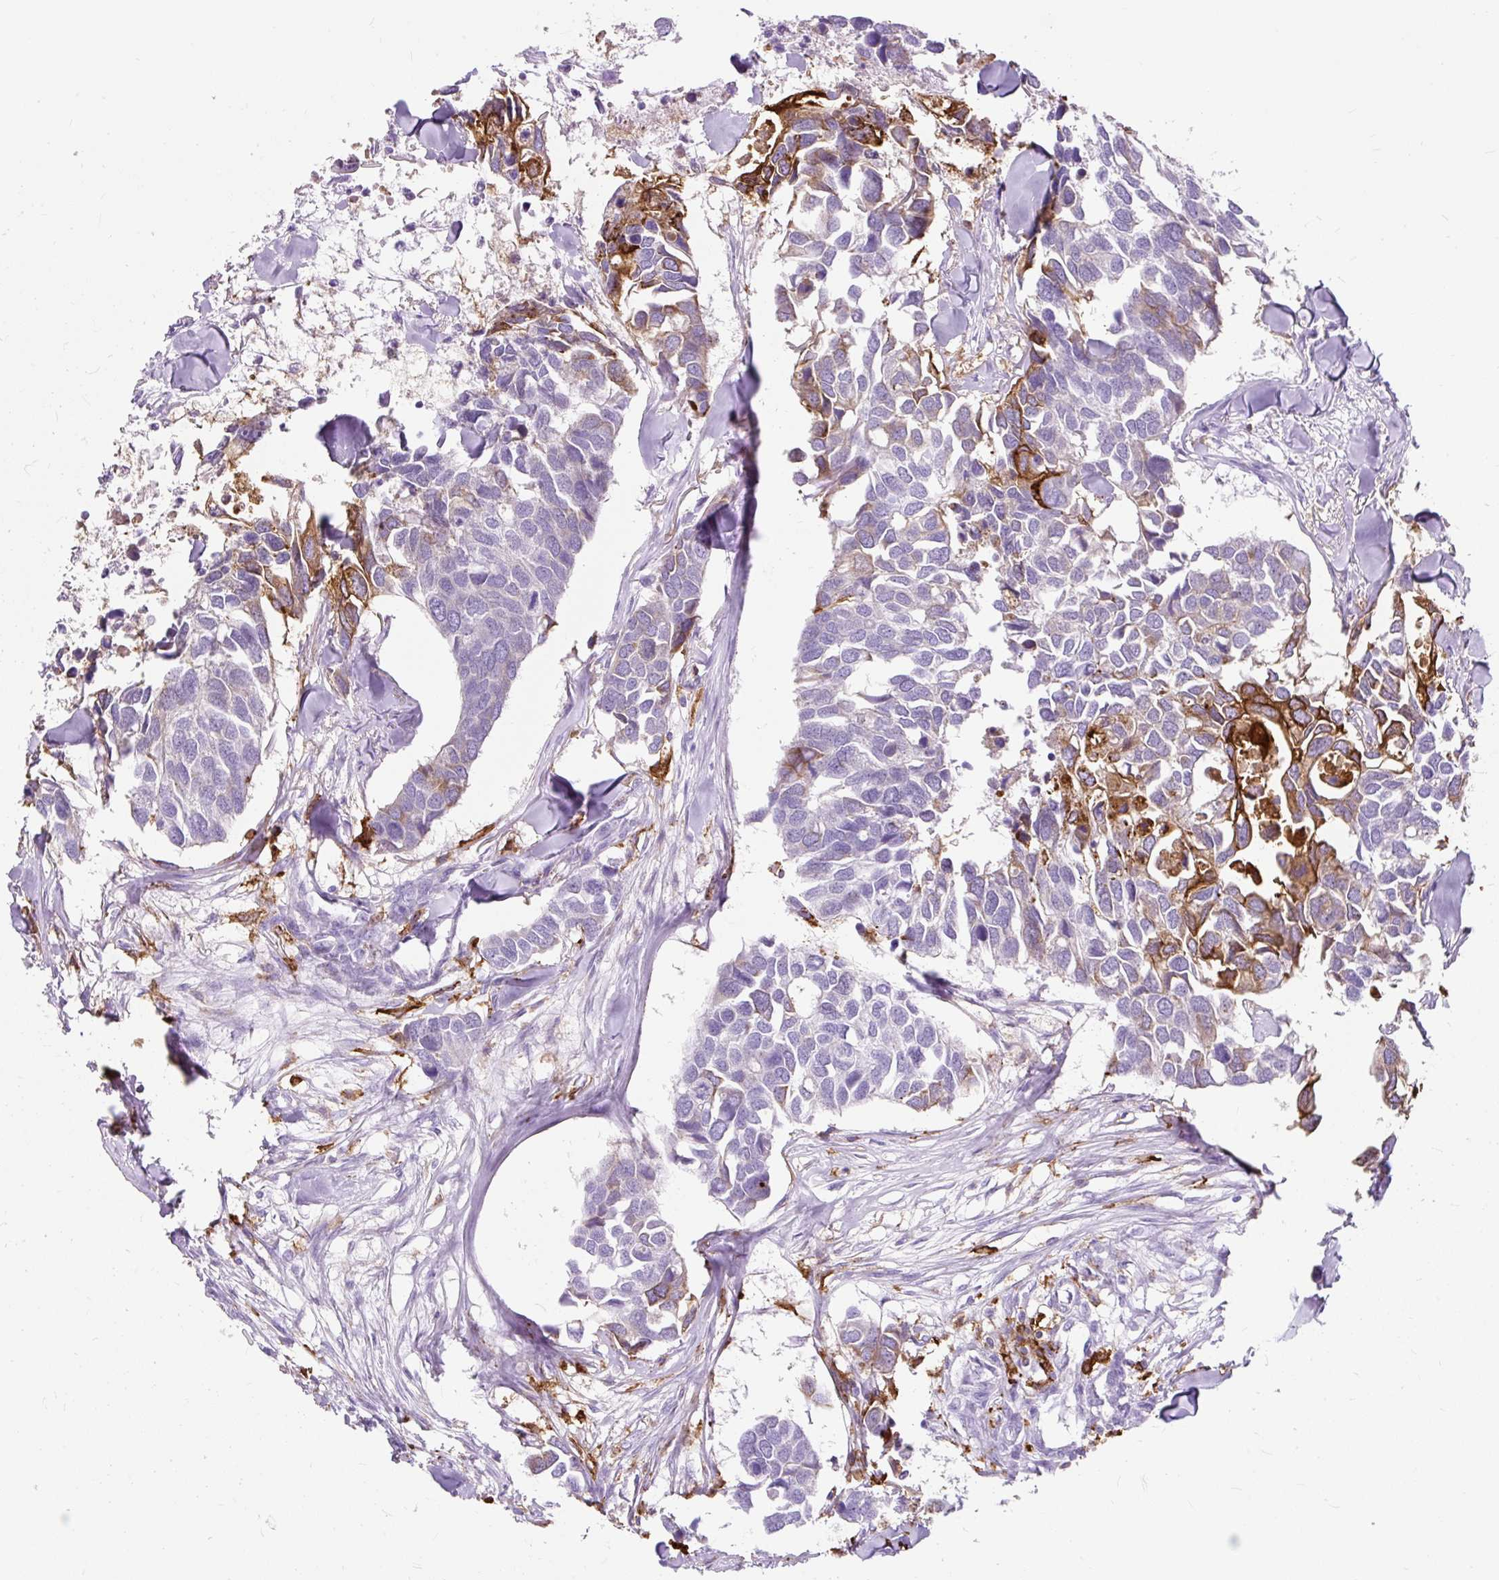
{"staining": {"intensity": "moderate", "quantity": "<25%", "location": "cytoplasmic/membranous"}, "tissue": "breast cancer", "cell_type": "Tumor cells", "image_type": "cancer", "snomed": [{"axis": "morphology", "description": "Duct carcinoma"}, {"axis": "topography", "description": "Breast"}], "caption": "Invasive ductal carcinoma (breast) was stained to show a protein in brown. There is low levels of moderate cytoplasmic/membranous staining in approximately <25% of tumor cells. Nuclei are stained in blue.", "gene": "HLA-DRA", "patient": {"sex": "female", "age": 83}}